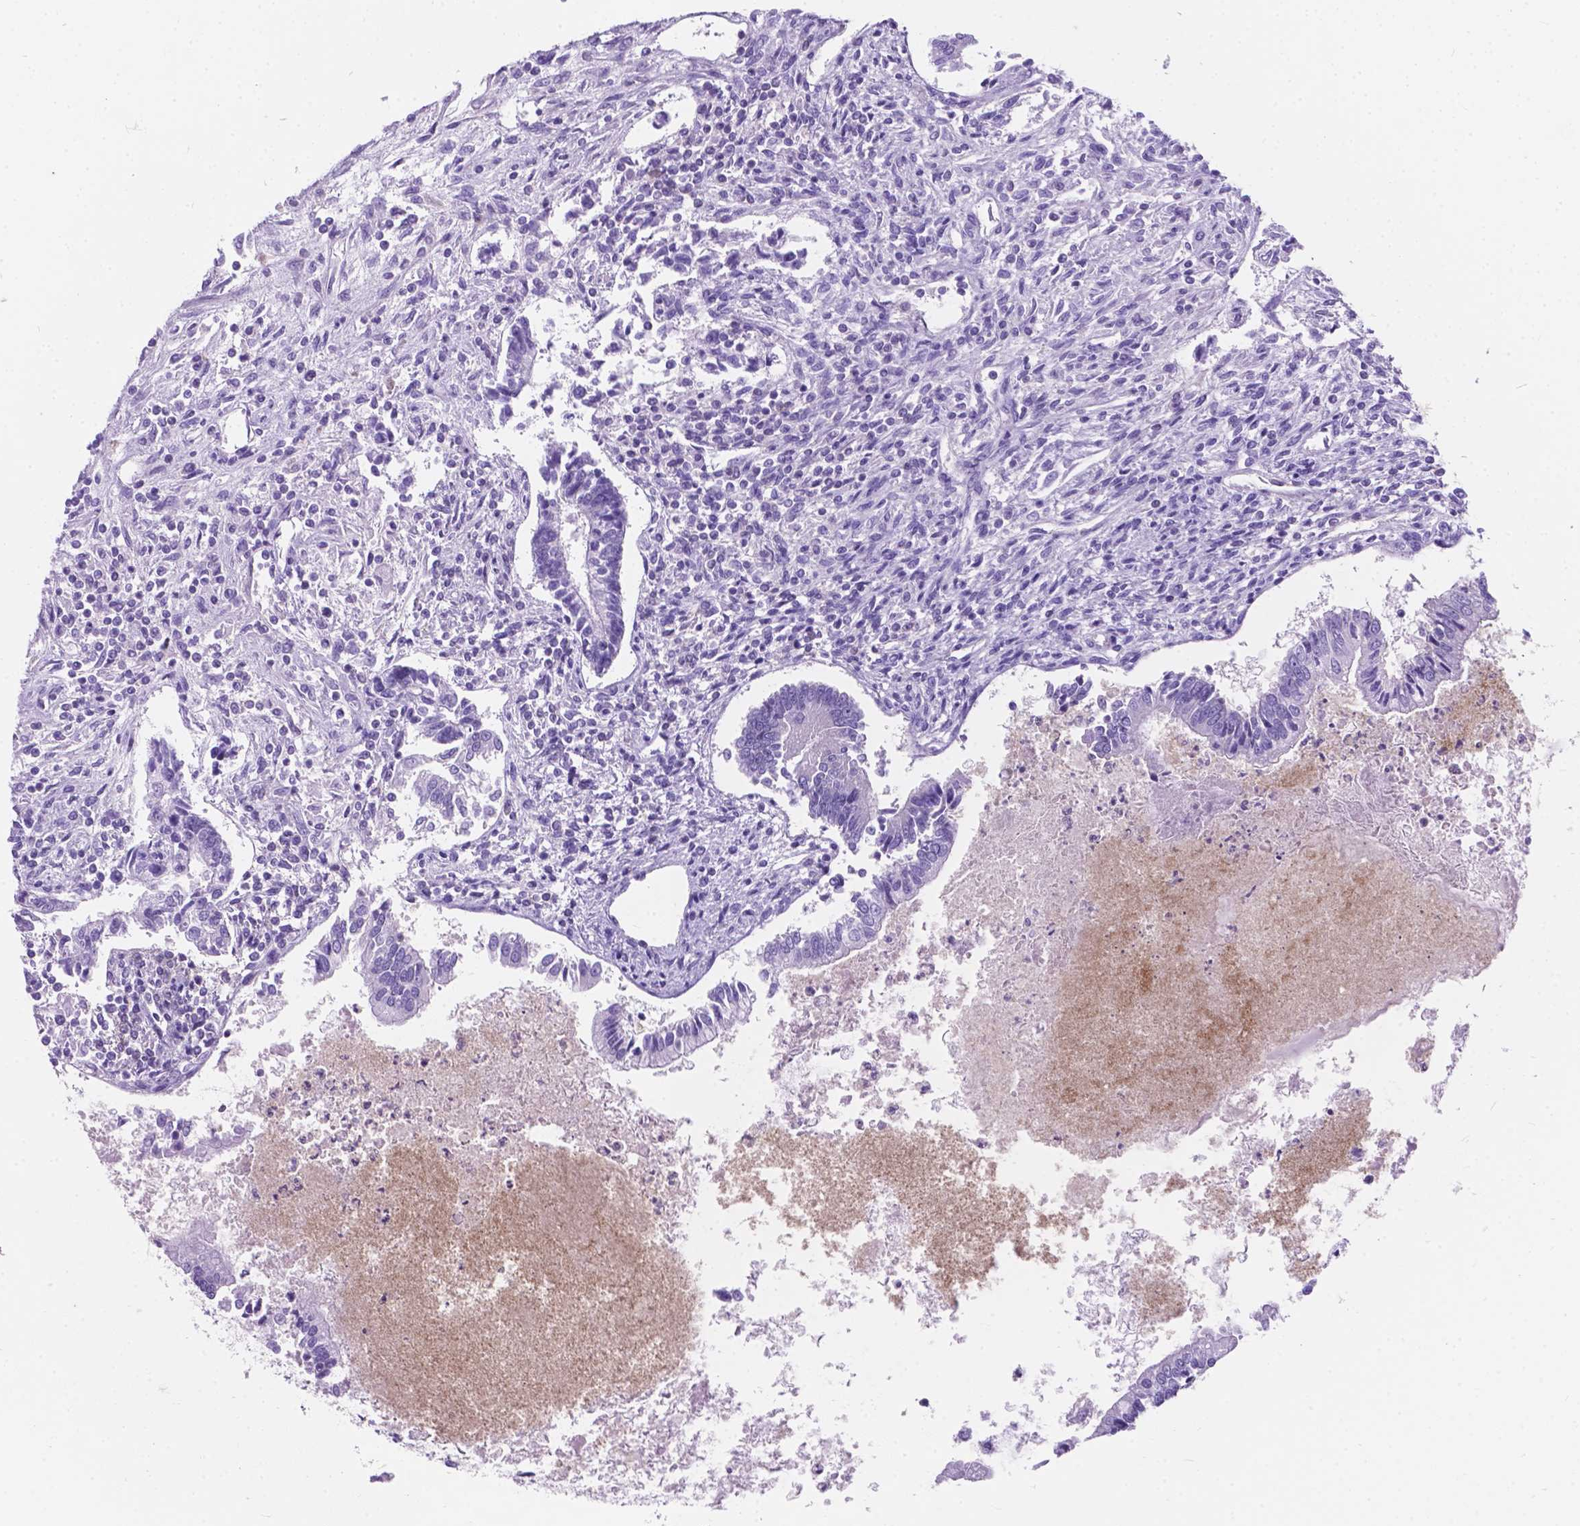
{"staining": {"intensity": "negative", "quantity": "none", "location": "none"}, "tissue": "testis cancer", "cell_type": "Tumor cells", "image_type": "cancer", "snomed": [{"axis": "morphology", "description": "Carcinoma, Embryonal, NOS"}, {"axis": "topography", "description": "Testis"}], "caption": "Testis cancer (embryonal carcinoma) was stained to show a protein in brown. There is no significant positivity in tumor cells.", "gene": "KIAA0040", "patient": {"sex": "male", "age": 37}}